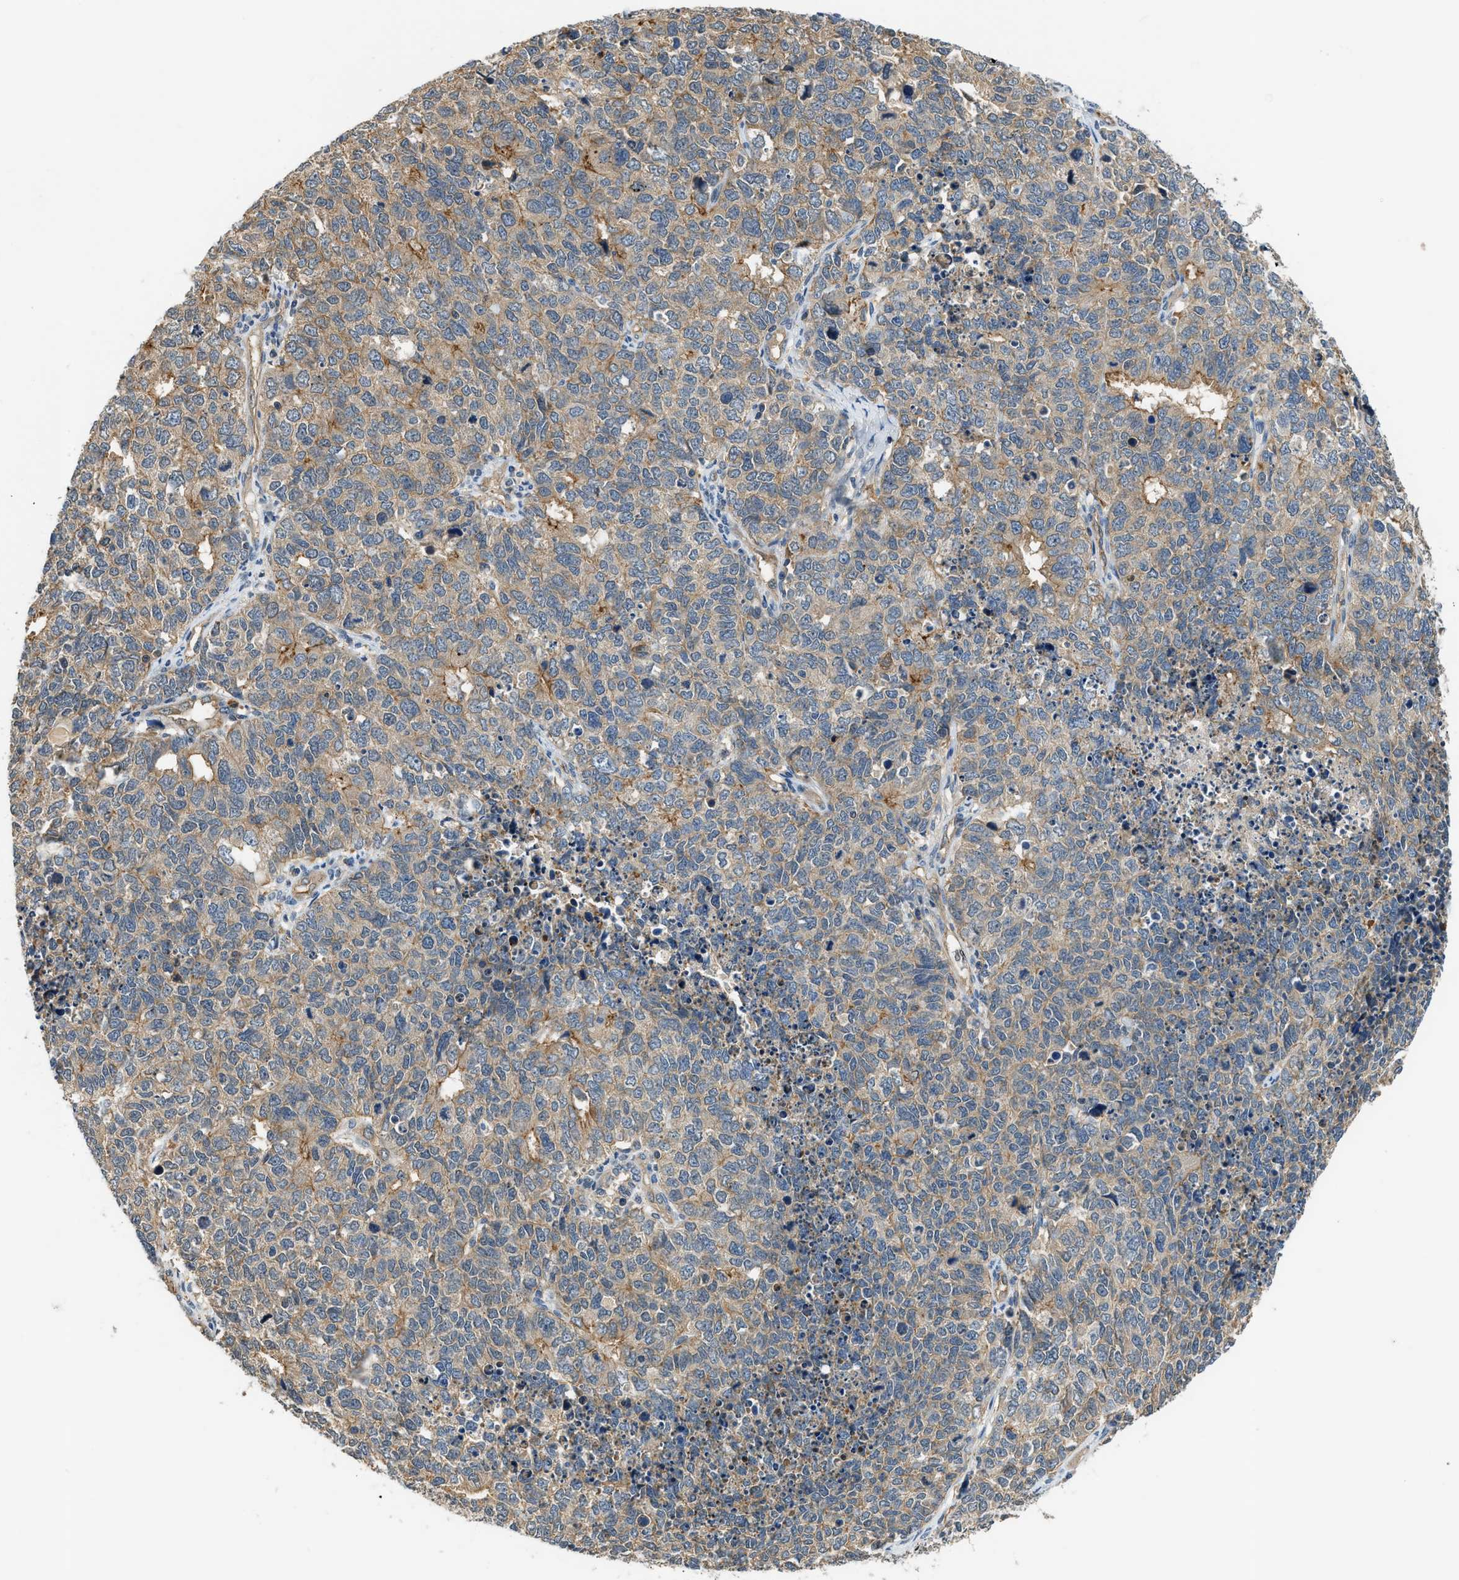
{"staining": {"intensity": "moderate", "quantity": "25%-75%", "location": "cytoplasmic/membranous"}, "tissue": "cervical cancer", "cell_type": "Tumor cells", "image_type": "cancer", "snomed": [{"axis": "morphology", "description": "Squamous cell carcinoma, NOS"}, {"axis": "topography", "description": "Cervix"}], "caption": "This histopathology image shows immunohistochemistry staining of human squamous cell carcinoma (cervical), with medium moderate cytoplasmic/membranous positivity in approximately 25%-75% of tumor cells.", "gene": "CBLB", "patient": {"sex": "female", "age": 63}}